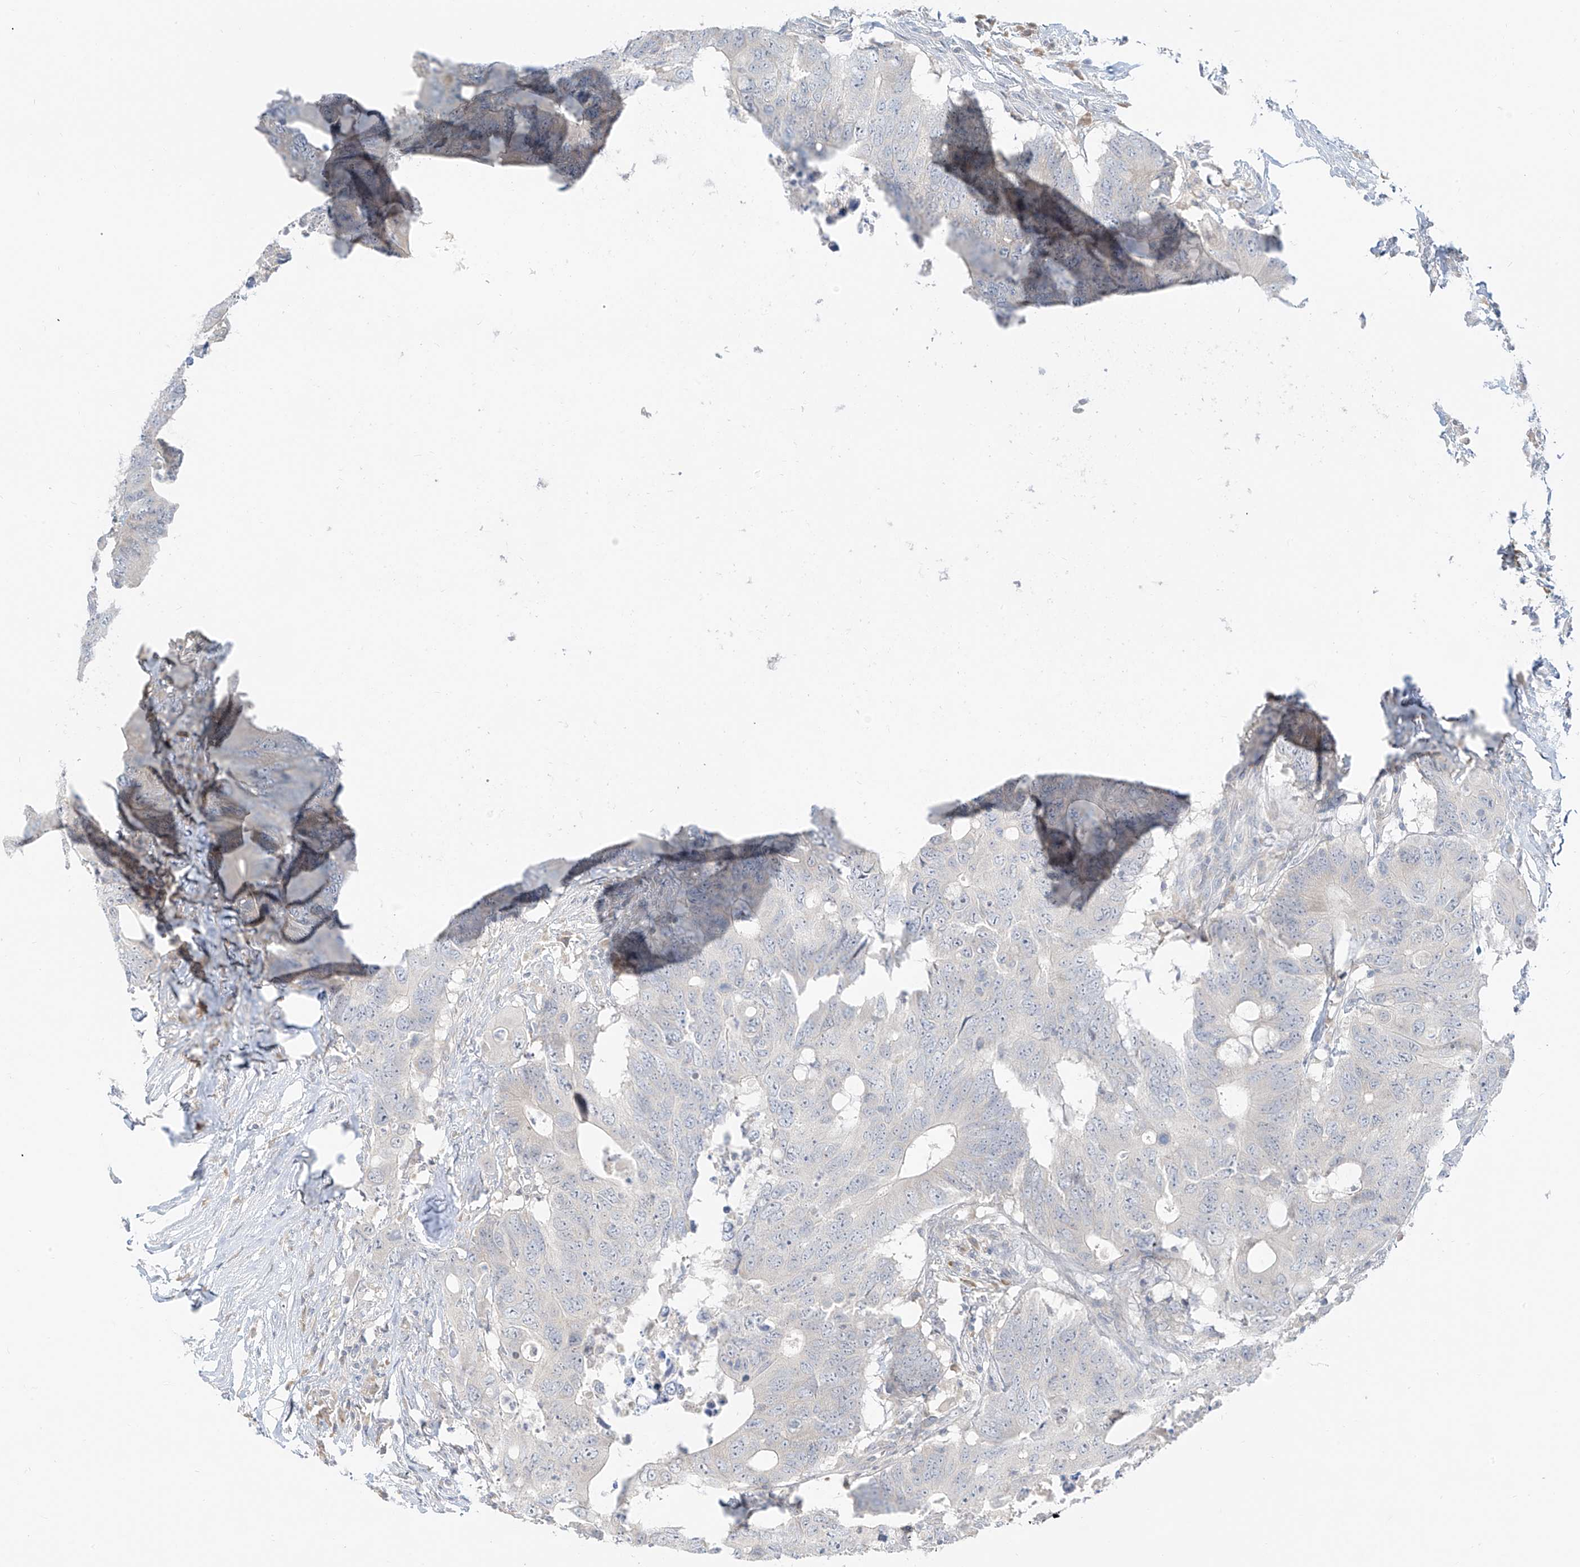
{"staining": {"intensity": "negative", "quantity": "none", "location": "none"}, "tissue": "colorectal cancer", "cell_type": "Tumor cells", "image_type": "cancer", "snomed": [{"axis": "morphology", "description": "Adenocarcinoma, NOS"}, {"axis": "topography", "description": "Colon"}], "caption": "IHC of colorectal cancer shows no staining in tumor cells.", "gene": "C2orf42", "patient": {"sex": "male", "age": 71}}